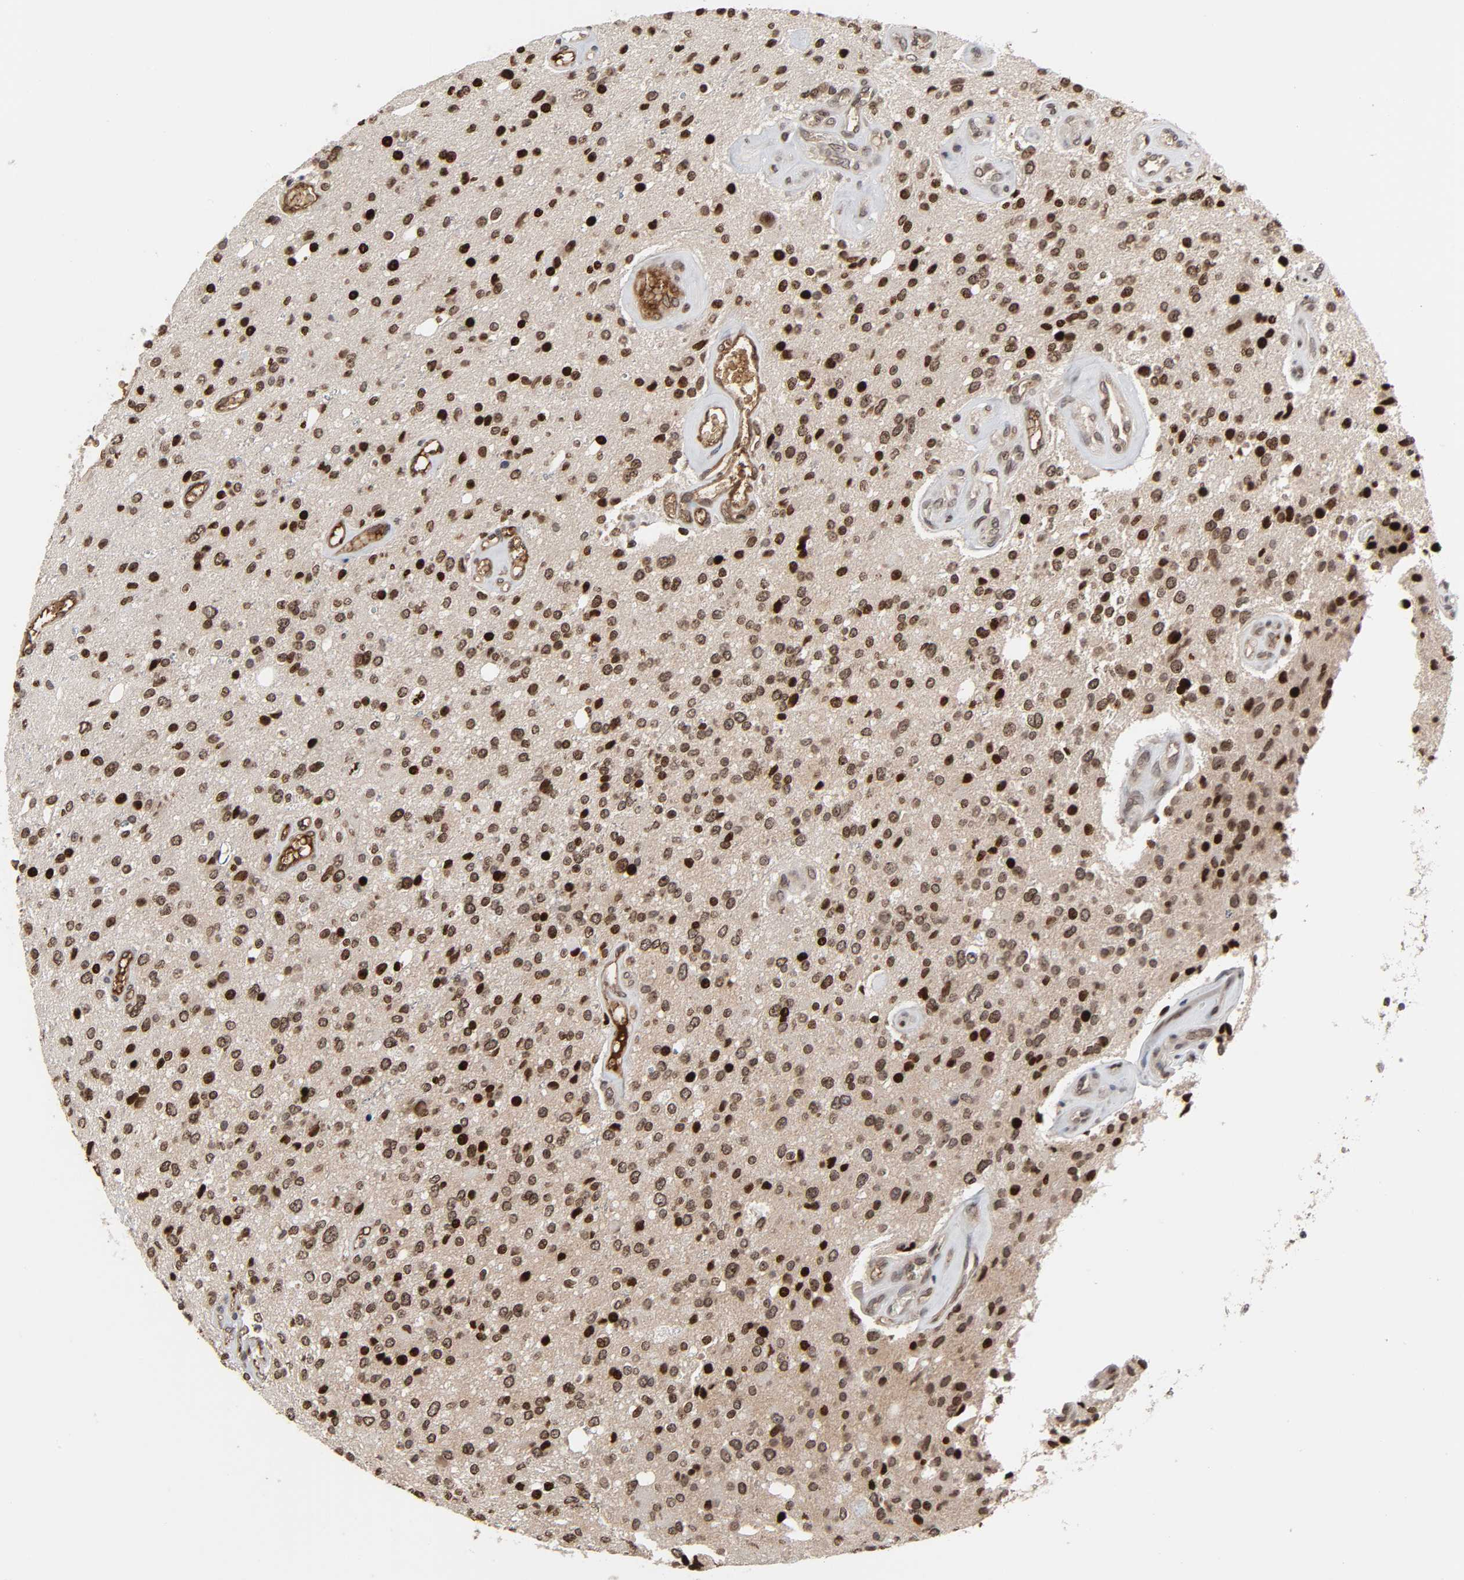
{"staining": {"intensity": "strong", "quantity": ">75%", "location": "cytoplasmic/membranous,nuclear"}, "tissue": "glioma", "cell_type": "Tumor cells", "image_type": "cancer", "snomed": [{"axis": "morphology", "description": "Glioma, malignant, High grade"}, {"axis": "topography", "description": "Brain"}], "caption": "A high-resolution image shows immunohistochemistry (IHC) staining of glioma, which shows strong cytoplasmic/membranous and nuclear positivity in approximately >75% of tumor cells. The protein is stained brown, and the nuclei are stained in blue (DAB (3,3'-diaminobenzidine) IHC with brightfield microscopy, high magnification).", "gene": "CPN2", "patient": {"sex": "male", "age": 47}}